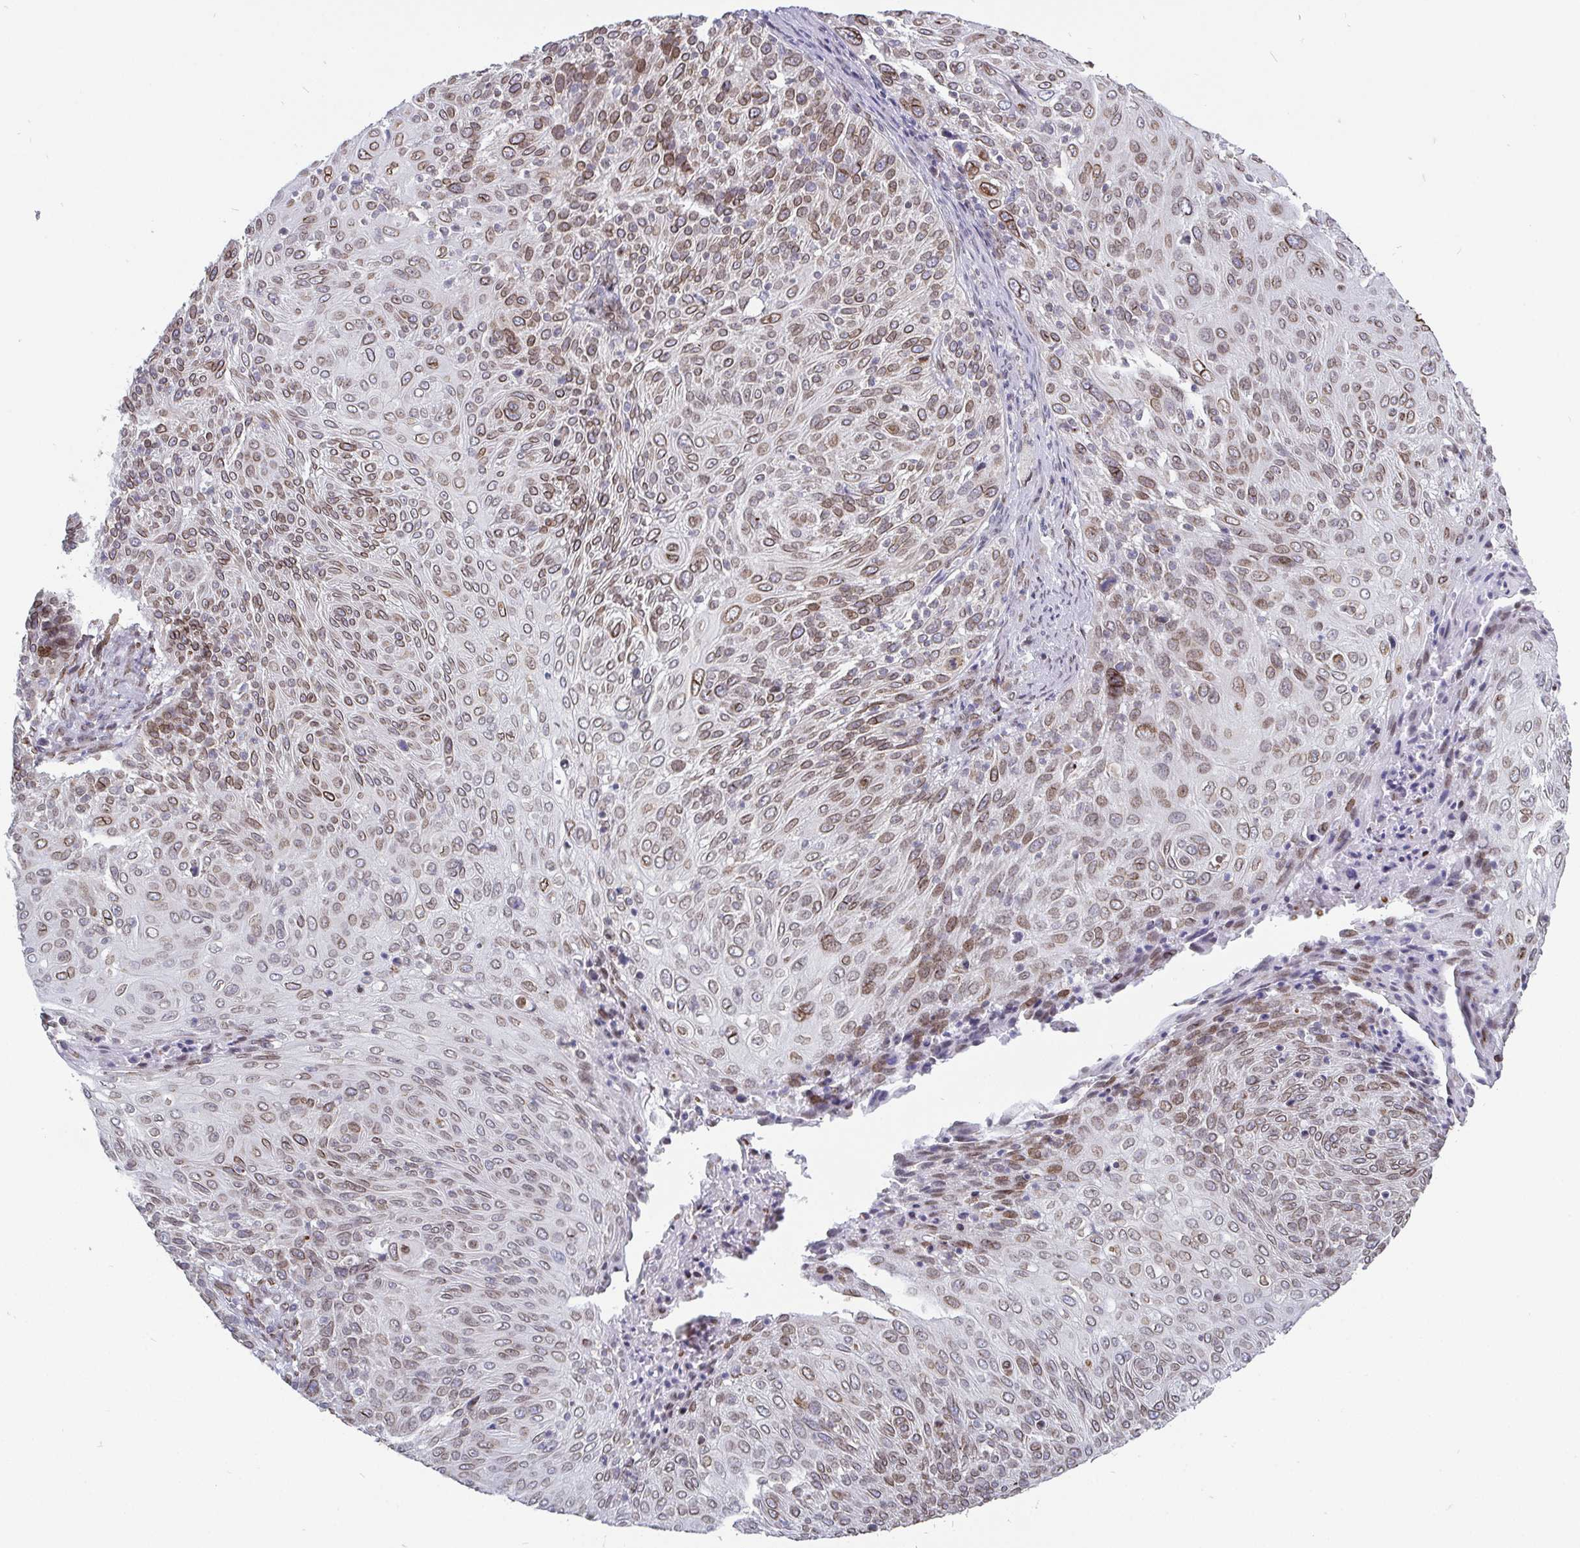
{"staining": {"intensity": "moderate", "quantity": ">75%", "location": "cytoplasmic/membranous,nuclear"}, "tissue": "cervical cancer", "cell_type": "Tumor cells", "image_type": "cancer", "snomed": [{"axis": "morphology", "description": "Squamous cell carcinoma, NOS"}, {"axis": "topography", "description": "Cervix"}], "caption": "Immunohistochemical staining of human cervical squamous cell carcinoma exhibits medium levels of moderate cytoplasmic/membranous and nuclear positivity in about >75% of tumor cells.", "gene": "EMD", "patient": {"sex": "female", "age": 31}}